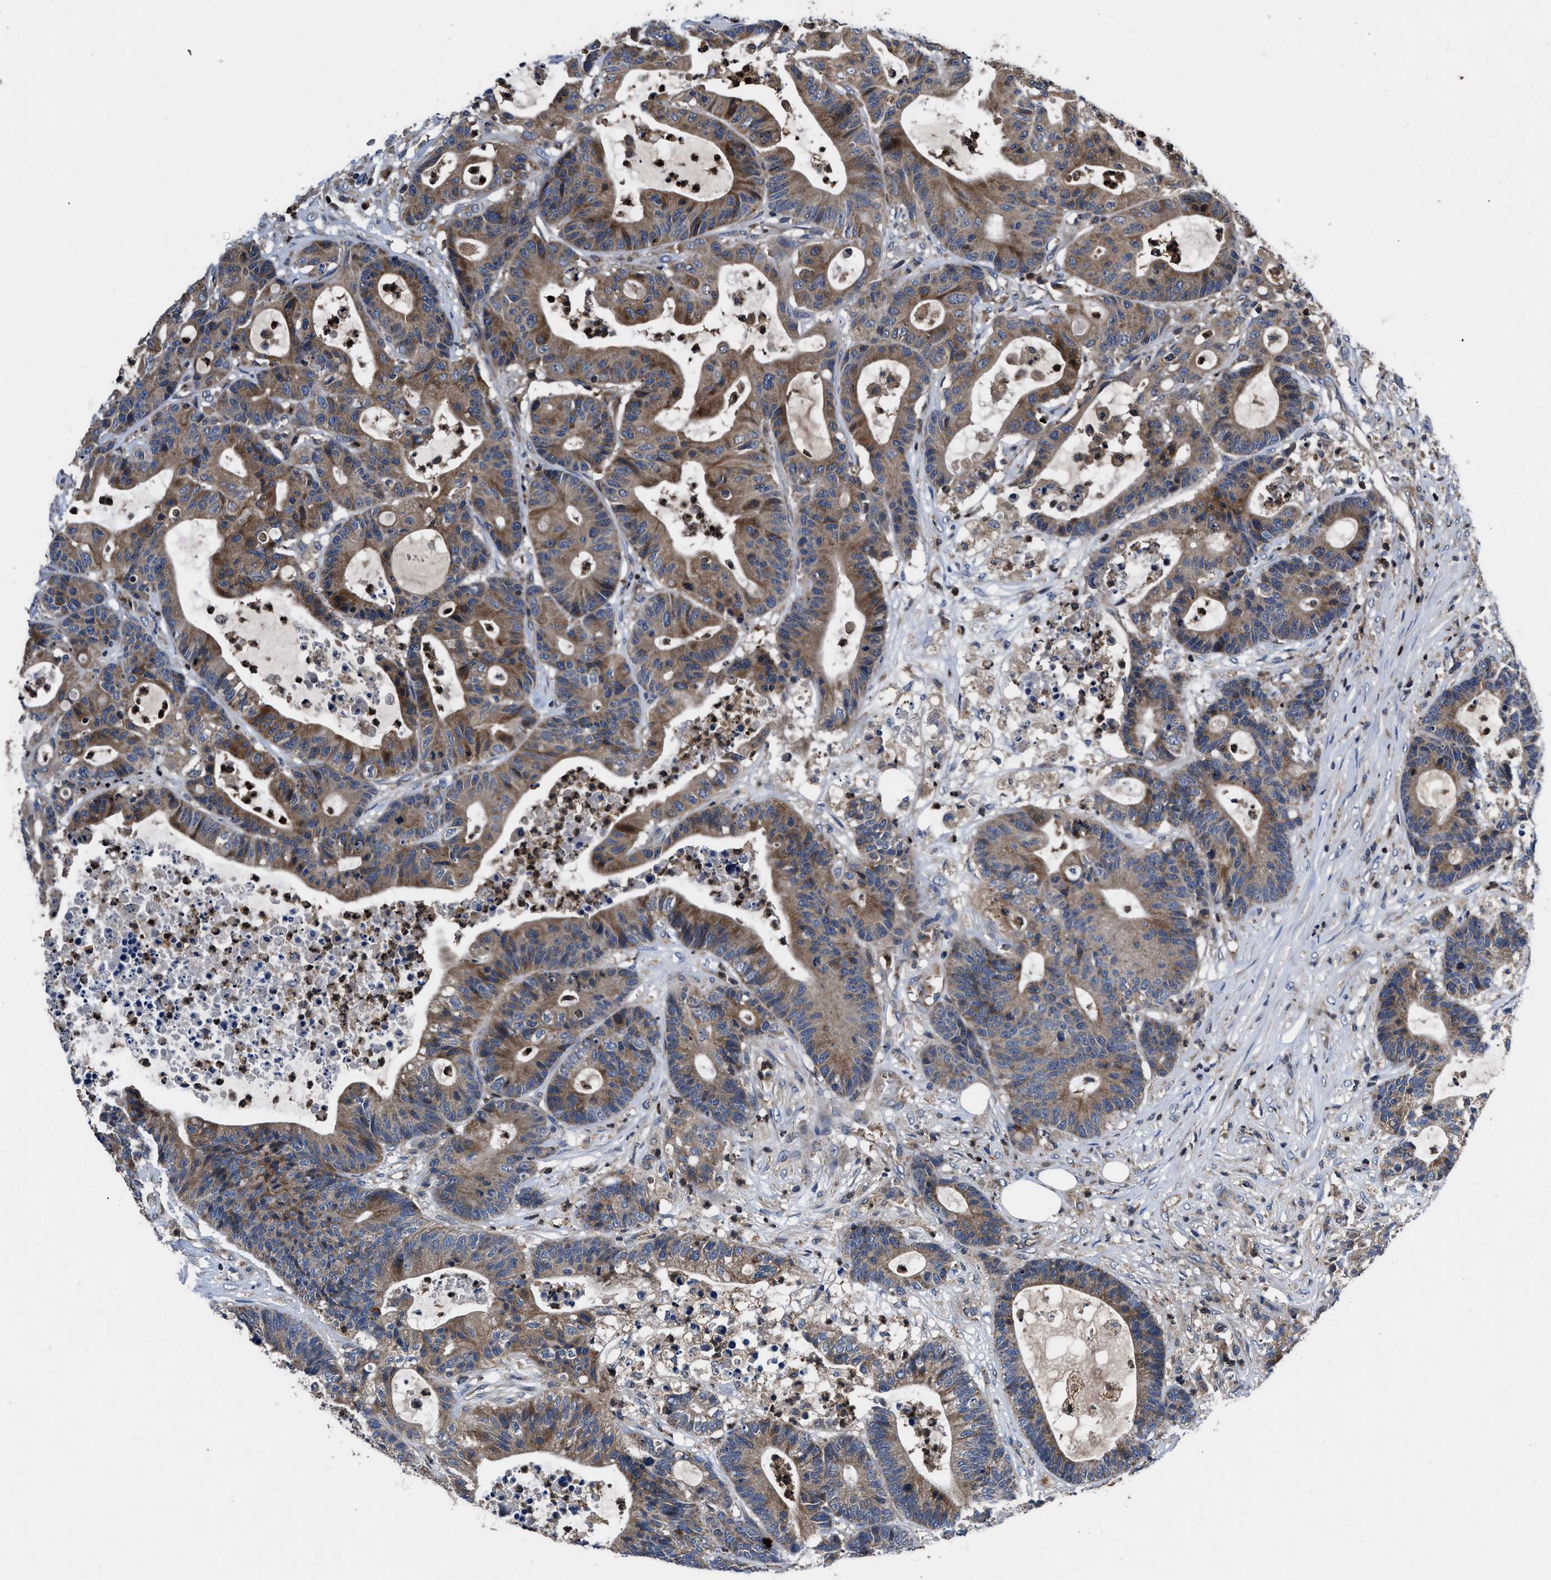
{"staining": {"intensity": "moderate", "quantity": ">75%", "location": "cytoplasmic/membranous"}, "tissue": "colorectal cancer", "cell_type": "Tumor cells", "image_type": "cancer", "snomed": [{"axis": "morphology", "description": "Adenocarcinoma, NOS"}, {"axis": "topography", "description": "Colon"}], "caption": "IHC image of neoplastic tissue: human colorectal cancer (adenocarcinoma) stained using immunohistochemistry (IHC) shows medium levels of moderate protein expression localized specifically in the cytoplasmic/membranous of tumor cells, appearing as a cytoplasmic/membranous brown color.", "gene": "YBEY", "patient": {"sex": "female", "age": 84}}